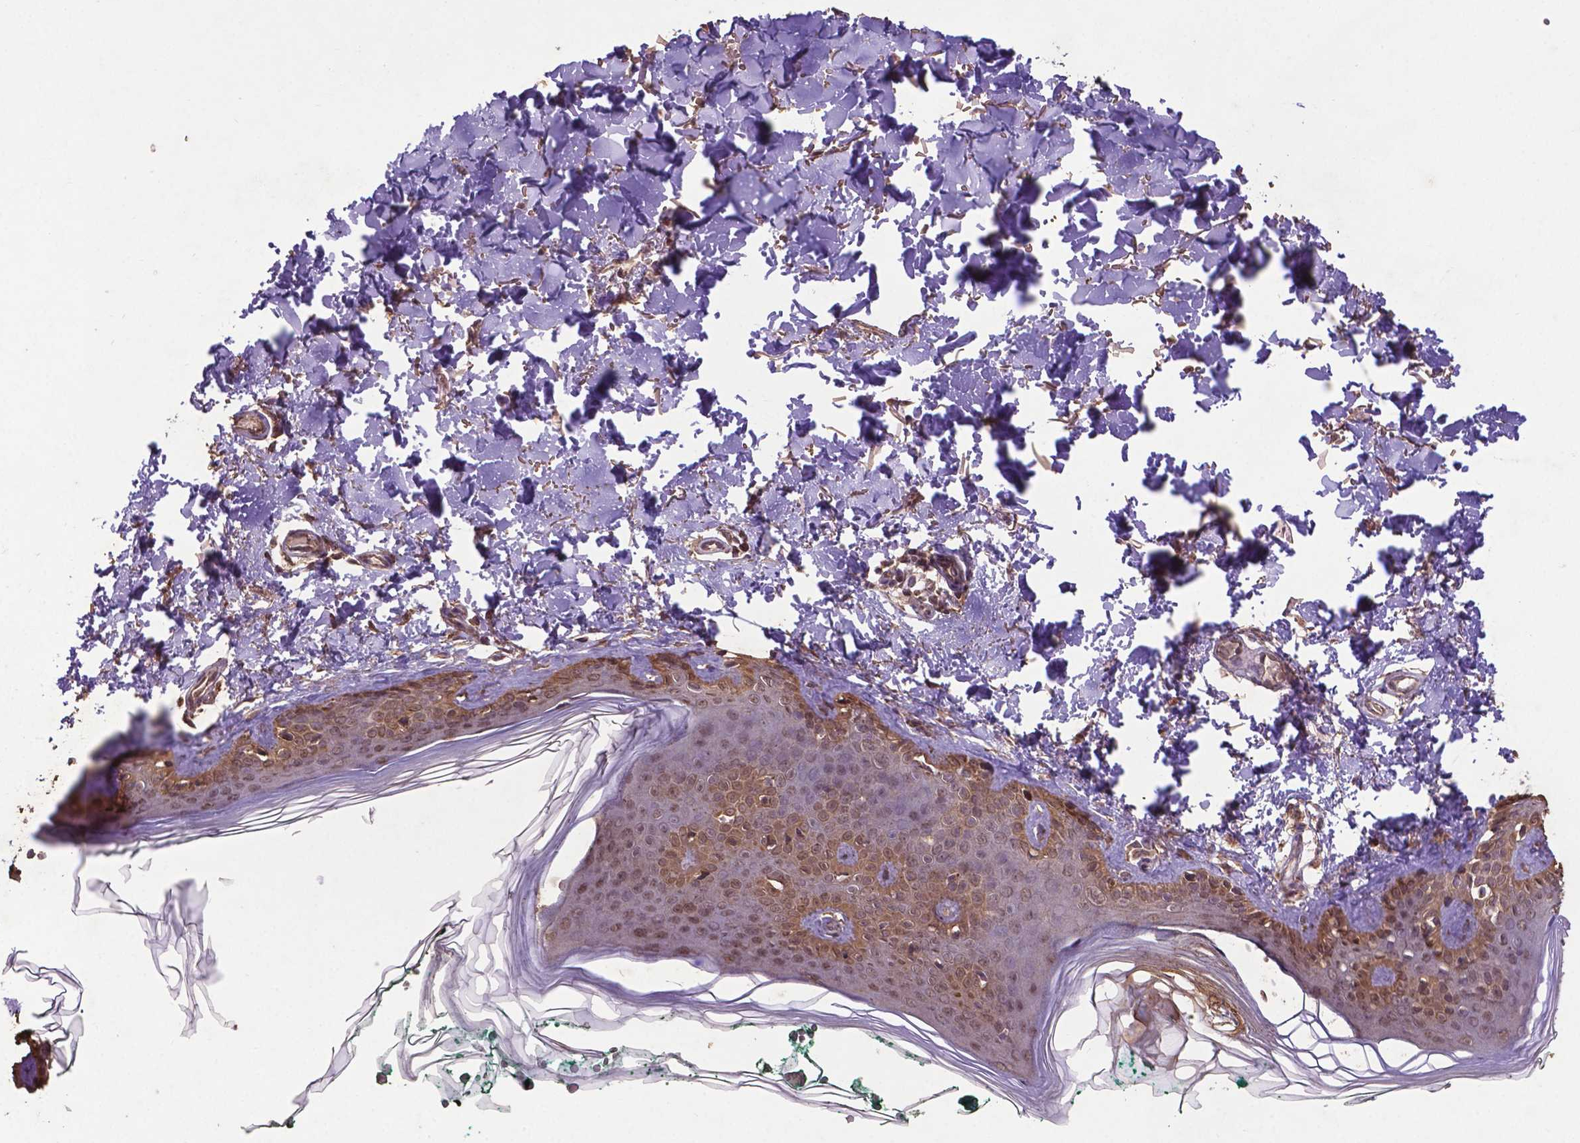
{"staining": {"intensity": "moderate", "quantity": ">75%", "location": "cytoplasmic/membranous"}, "tissue": "skin", "cell_type": "Fibroblasts", "image_type": "normal", "snomed": [{"axis": "morphology", "description": "Normal tissue, NOS"}, {"axis": "topography", "description": "Skin"}, {"axis": "topography", "description": "Peripheral nerve tissue"}], "caption": "Immunohistochemistry of unremarkable skin reveals medium levels of moderate cytoplasmic/membranous staining in about >75% of fibroblasts.", "gene": "DCAF1", "patient": {"sex": "female", "age": 45}}